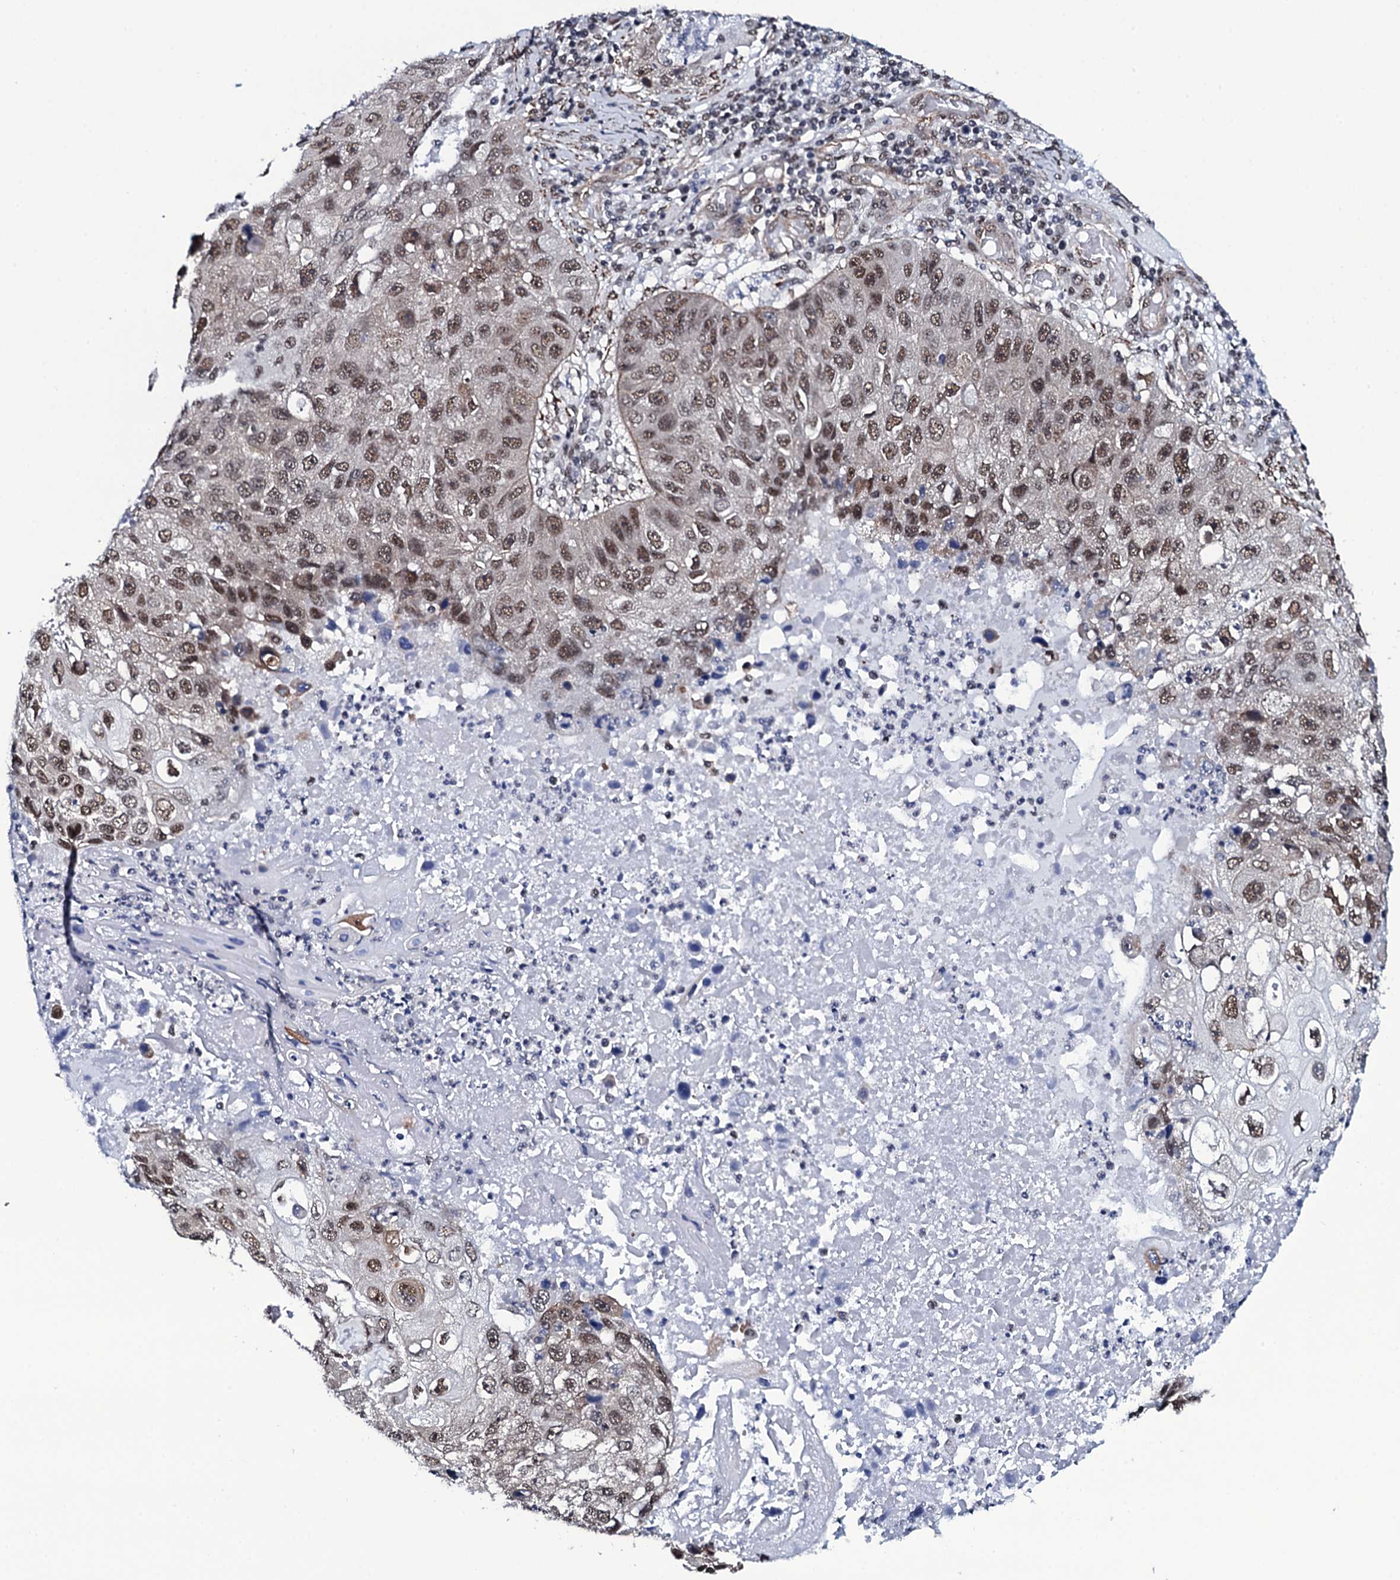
{"staining": {"intensity": "moderate", "quantity": ">75%", "location": "nuclear"}, "tissue": "lung cancer", "cell_type": "Tumor cells", "image_type": "cancer", "snomed": [{"axis": "morphology", "description": "Squamous cell carcinoma, NOS"}, {"axis": "topography", "description": "Lung"}], "caption": "Protein staining reveals moderate nuclear staining in approximately >75% of tumor cells in lung squamous cell carcinoma.", "gene": "CWC15", "patient": {"sex": "male", "age": 61}}